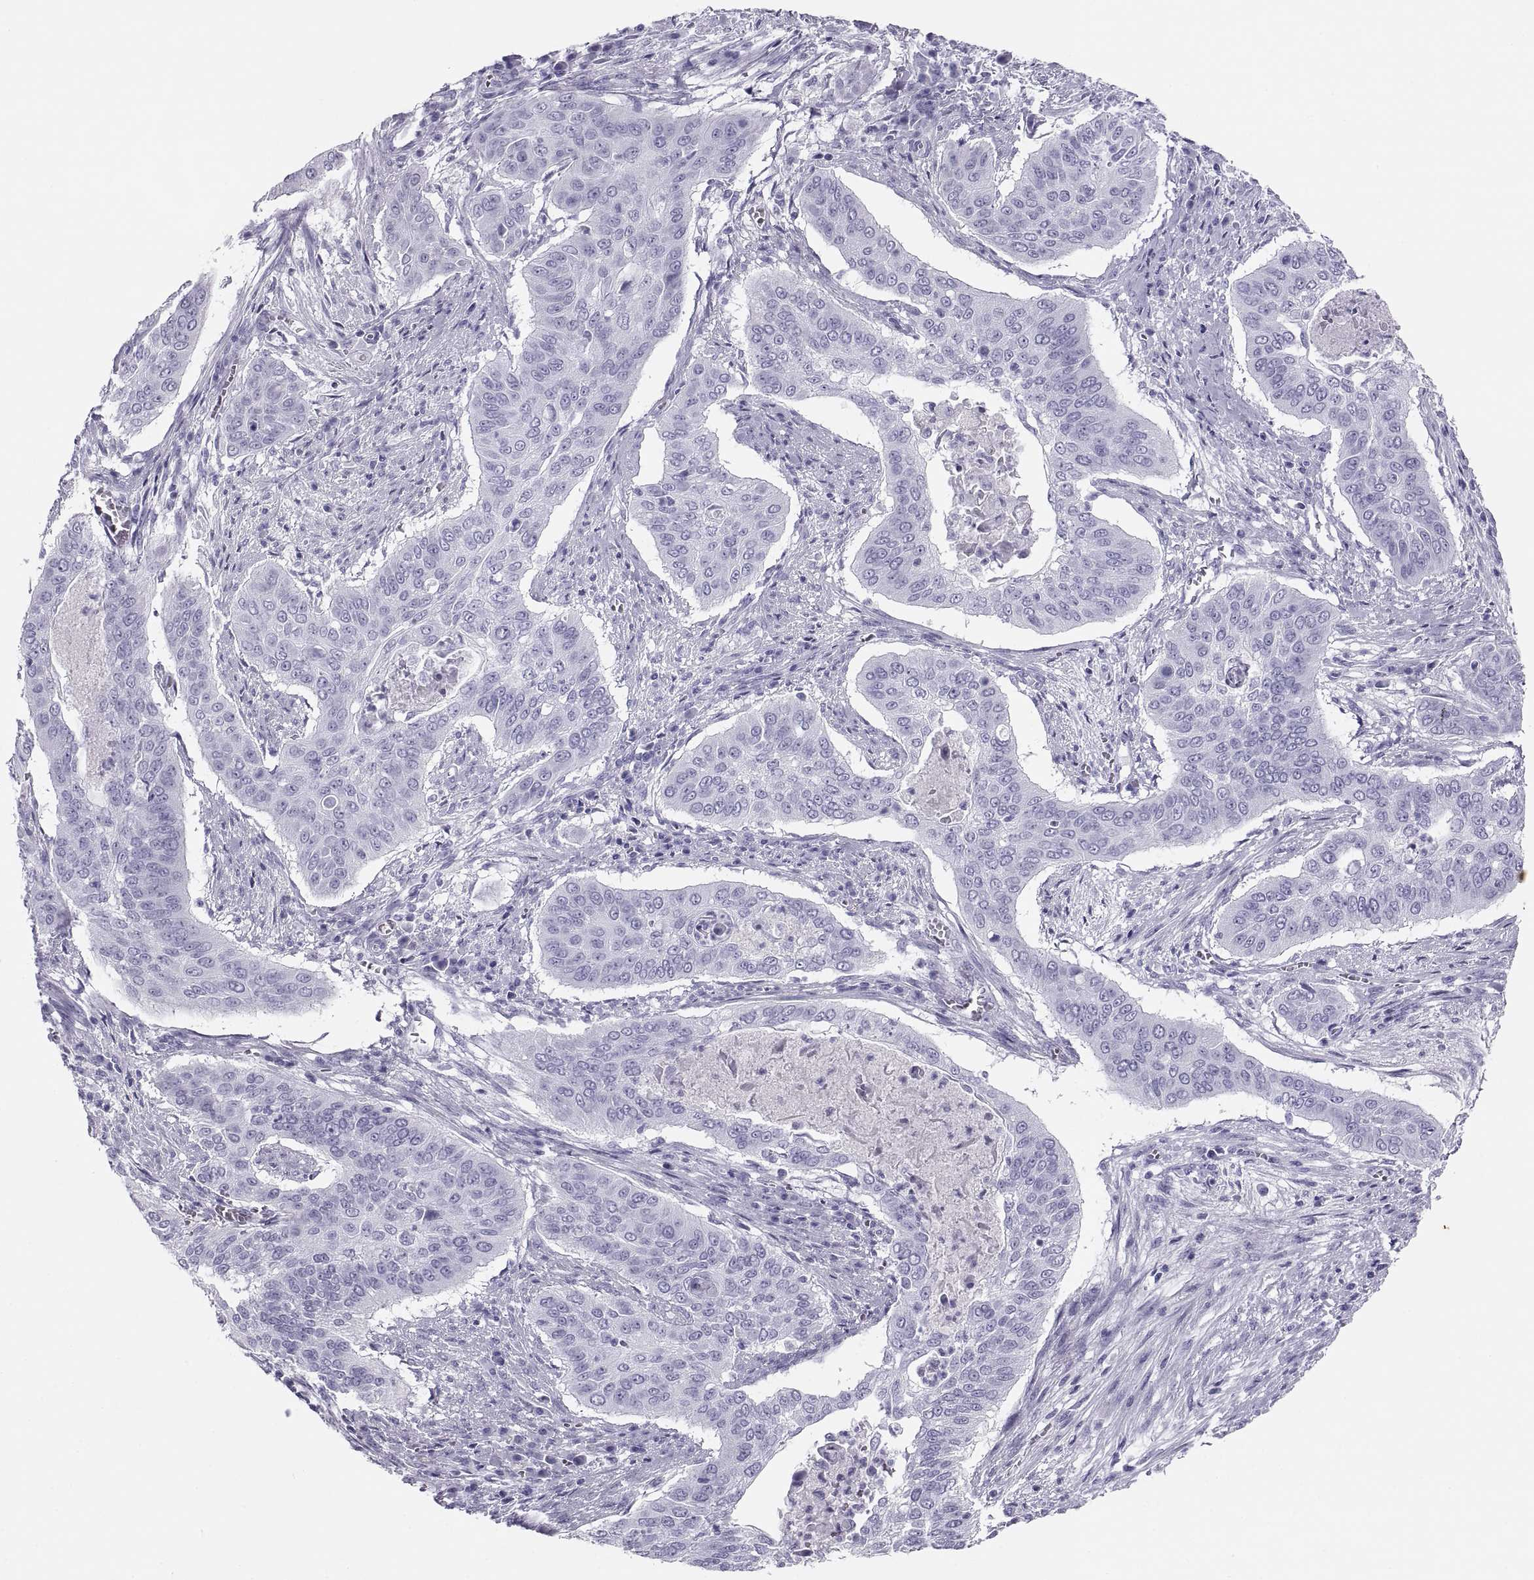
{"staining": {"intensity": "negative", "quantity": "none", "location": "none"}, "tissue": "cervical cancer", "cell_type": "Tumor cells", "image_type": "cancer", "snomed": [{"axis": "morphology", "description": "Squamous cell carcinoma, NOS"}, {"axis": "topography", "description": "Cervix"}], "caption": "A histopathology image of cervical squamous cell carcinoma stained for a protein displays no brown staining in tumor cells. (Brightfield microscopy of DAB immunohistochemistry (IHC) at high magnification).", "gene": "SEMG1", "patient": {"sex": "female", "age": 39}}